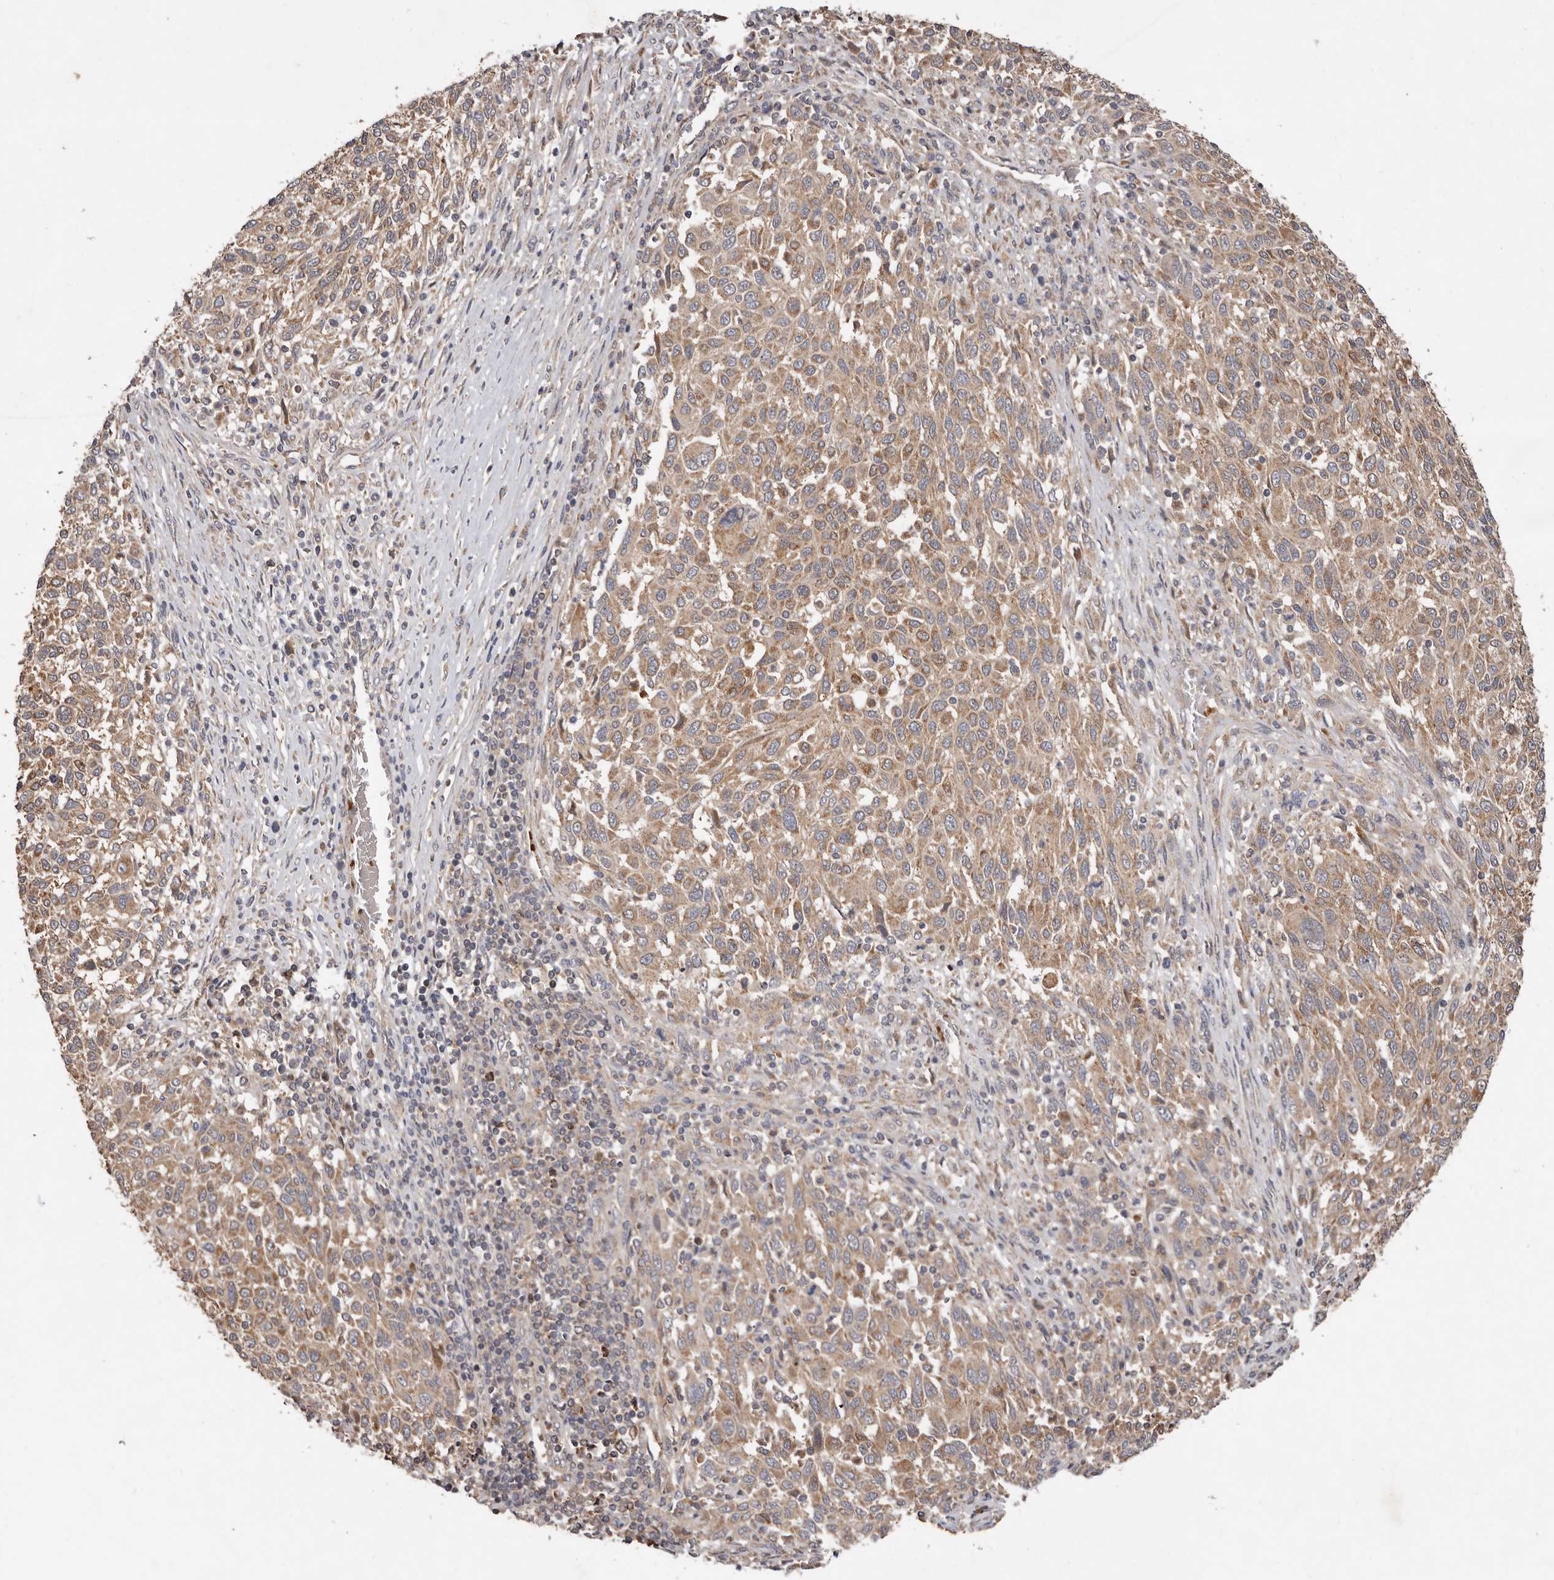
{"staining": {"intensity": "moderate", "quantity": ">75%", "location": "cytoplasmic/membranous"}, "tissue": "melanoma", "cell_type": "Tumor cells", "image_type": "cancer", "snomed": [{"axis": "morphology", "description": "Malignant melanoma, Metastatic site"}, {"axis": "topography", "description": "Lymph node"}], "caption": "Protein staining of melanoma tissue reveals moderate cytoplasmic/membranous staining in approximately >75% of tumor cells.", "gene": "GOT1L1", "patient": {"sex": "male", "age": 61}}